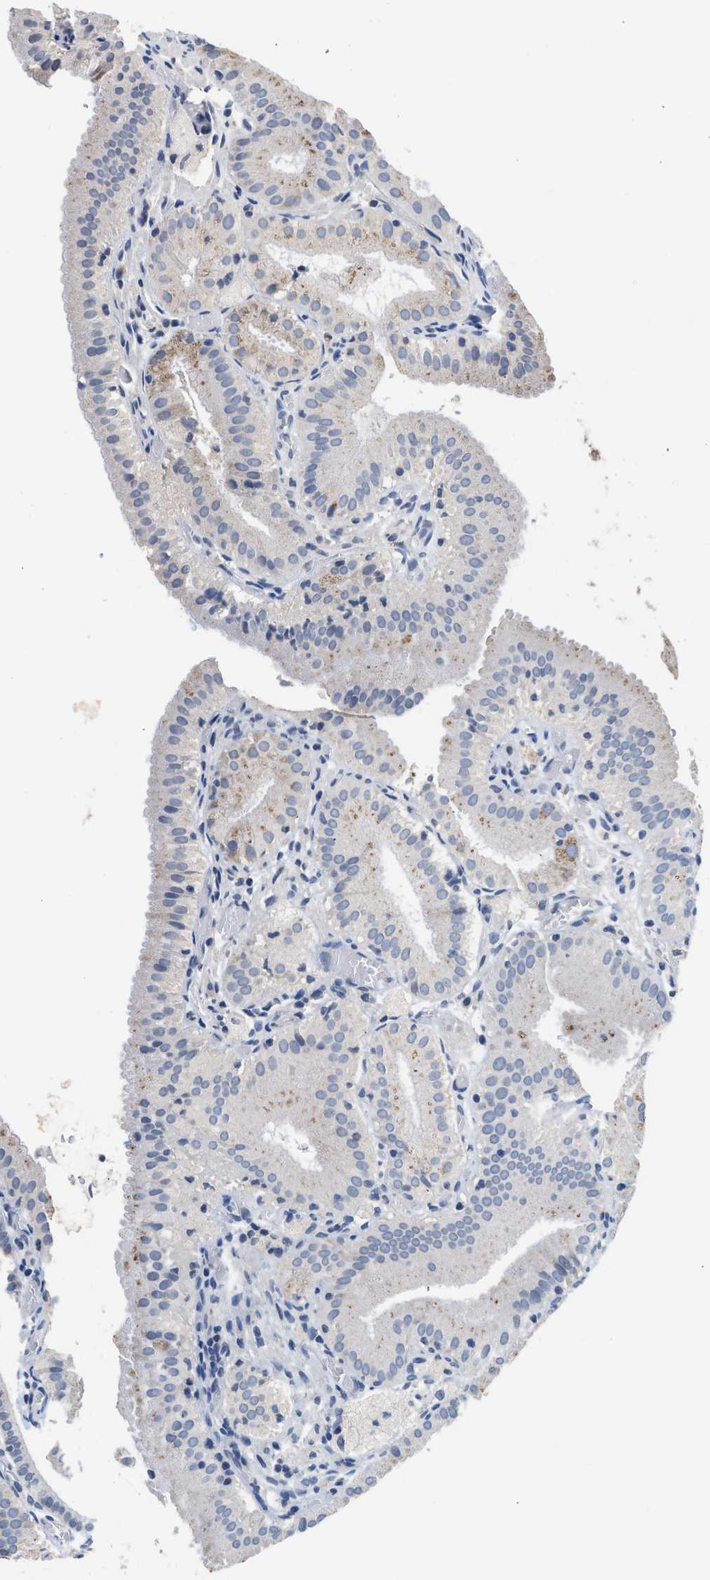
{"staining": {"intensity": "negative", "quantity": "none", "location": "none"}, "tissue": "gallbladder", "cell_type": "Glandular cells", "image_type": "normal", "snomed": [{"axis": "morphology", "description": "Normal tissue, NOS"}, {"axis": "topography", "description": "Gallbladder"}], "caption": "The IHC image has no significant staining in glandular cells of gallbladder. The staining was performed using DAB (3,3'-diaminobenzidine) to visualize the protein expression in brown, while the nuclei were stained in blue with hematoxylin (Magnification: 20x).", "gene": "CSF3R", "patient": {"sex": "male", "age": 54}}